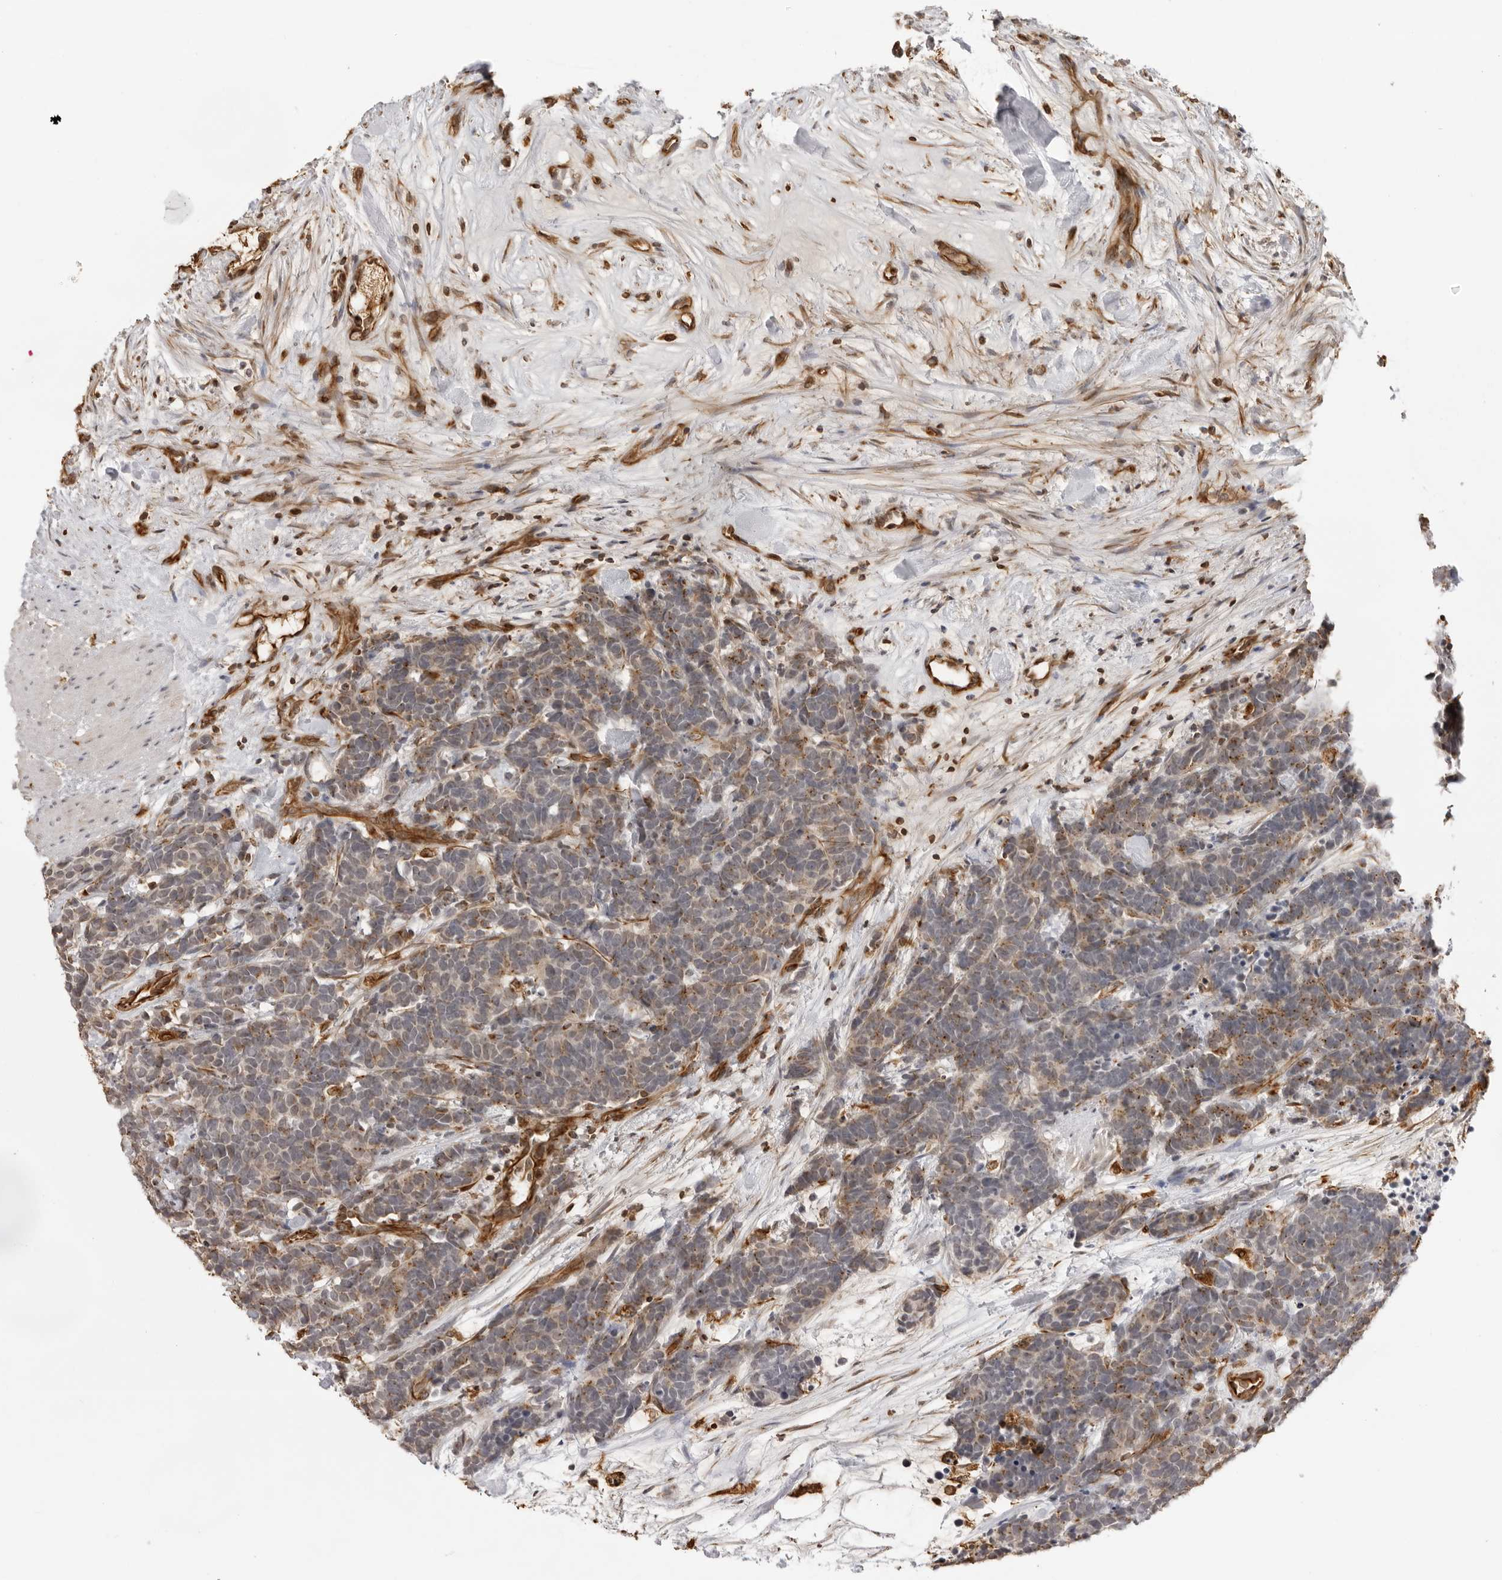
{"staining": {"intensity": "weak", "quantity": ">75%", "location": "cytoplasmic/membranous"}, "tissue": "carcinoid", "cell_type": "Tumor cells", "image_type": "cancer", "snomed": [{"axis": "morphology", "description": "Carcinoma, NOS"}, {"axis": "morphology", "description": "Carcinoid, malignant, NOS"}, {"axis": "topography", "description": "Urinary bladder"}], "caption": "Immunohistochemistry (IHC) micrograph of neoplastic tissue: human malignant carcinoid stained using immunohistochemistry (IHC) reveals low levels of weak protein expression localized specifically in the cytoplasmic/membranous of tumor cells, appearing as a cytoplasmic/membranous brown color.", "gene": "DYNLT5", "patient": {"sex": "male", "age": 57}}